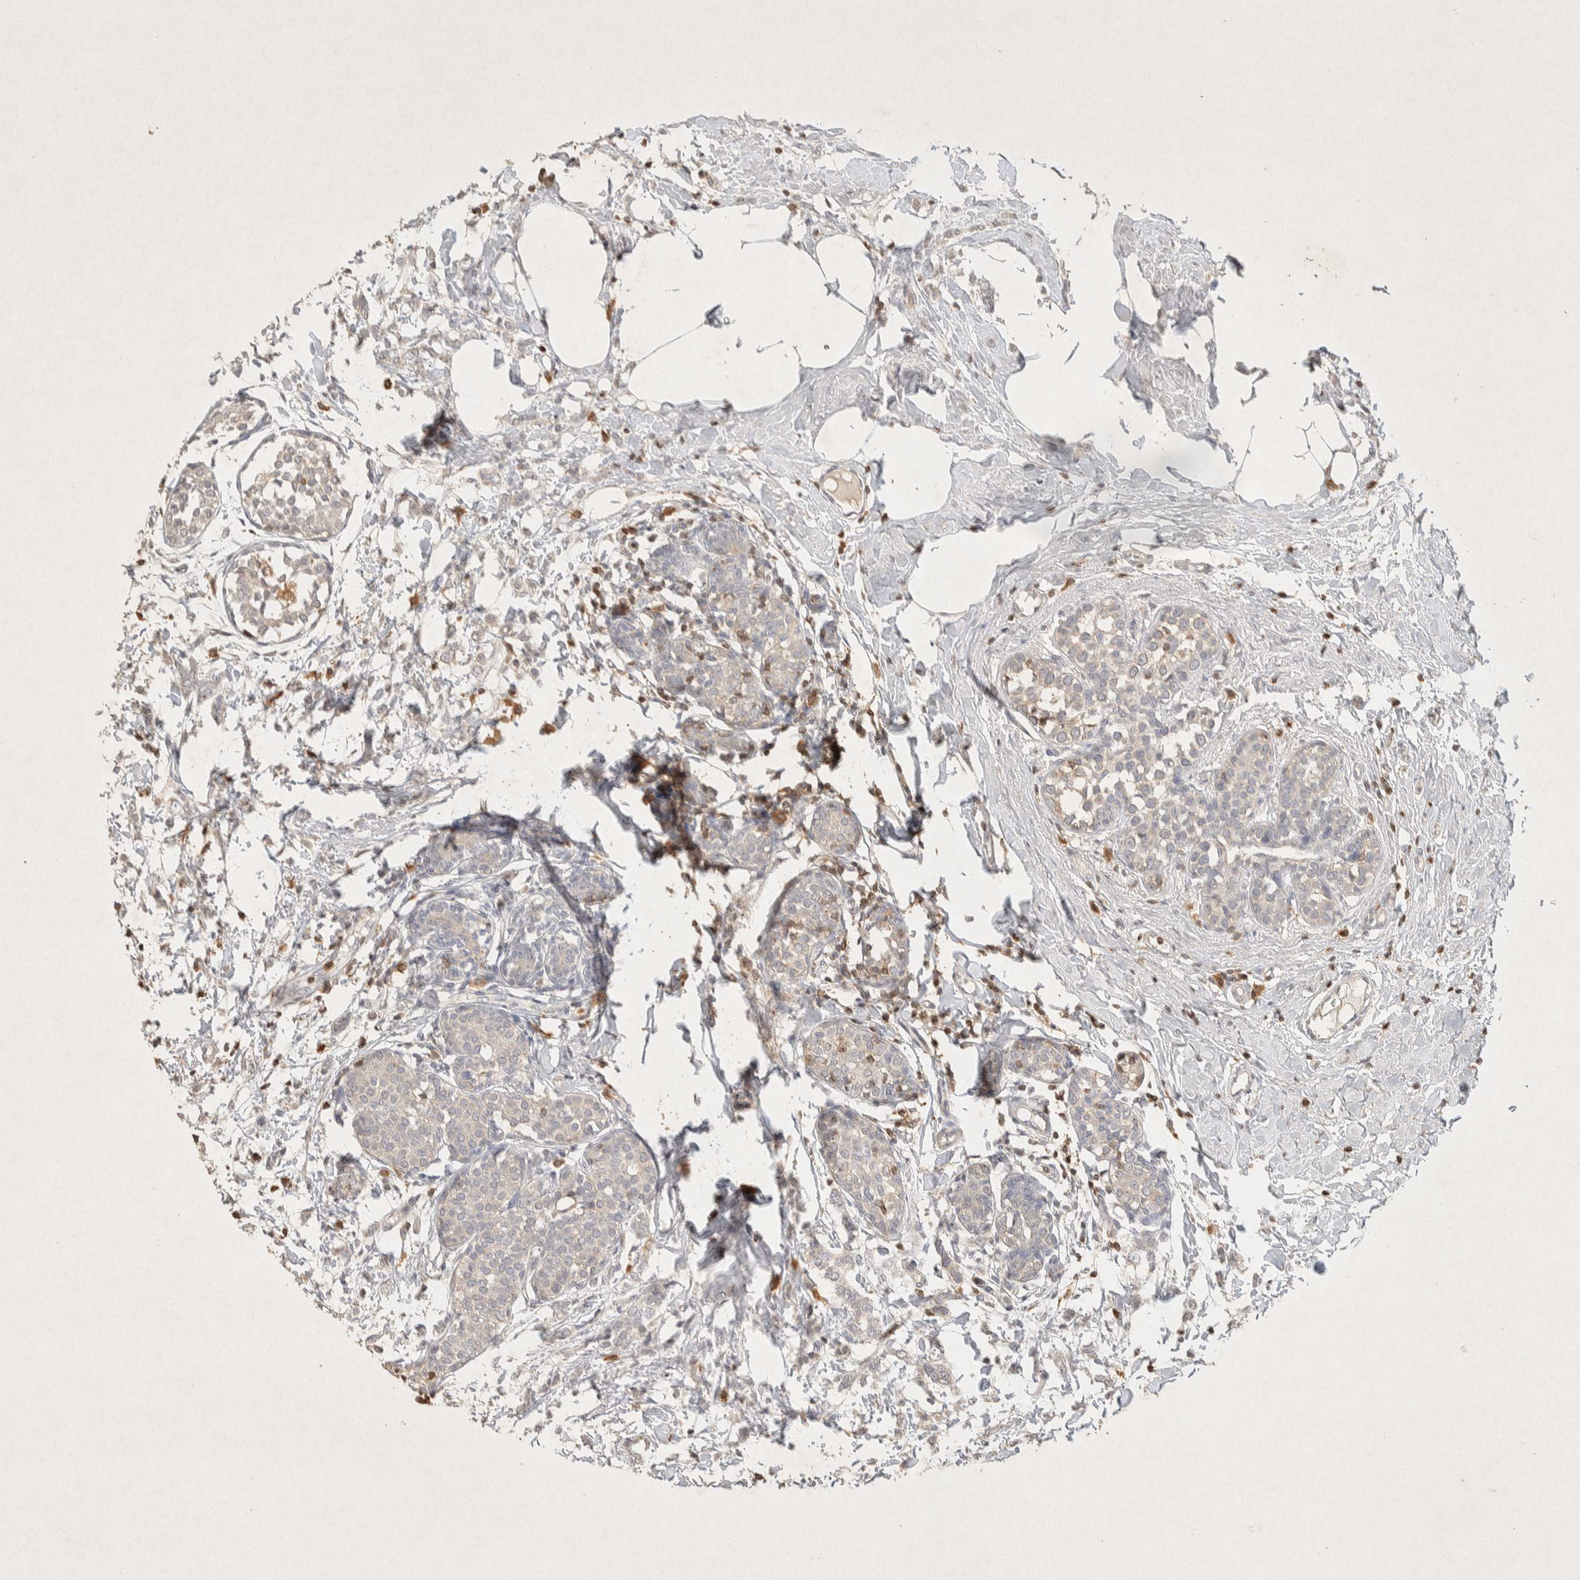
{"staining": {"intensity": "negative", "quantity": "none", "location": "none"}, "tissue": "breast cancer", "cell_type": "Tumor cells", "image_type": "cancer", "snomed": [{"axis": "morphology", "description": "Lobular carcinoma, in situ"}, {"axis": "morphology", "description": "Lobular carcinoma"}, {"axis": "topography", "description": "Breast"}], "caption": "Immunohistochemistry (IHC) image of neoplastic tissue: lobular carcinoma (breast) stained with DAB exhibits no significant protein positivity in tumor cells.", "gene": "RAC2", "patient": {"sex": "female", "age": 41}}